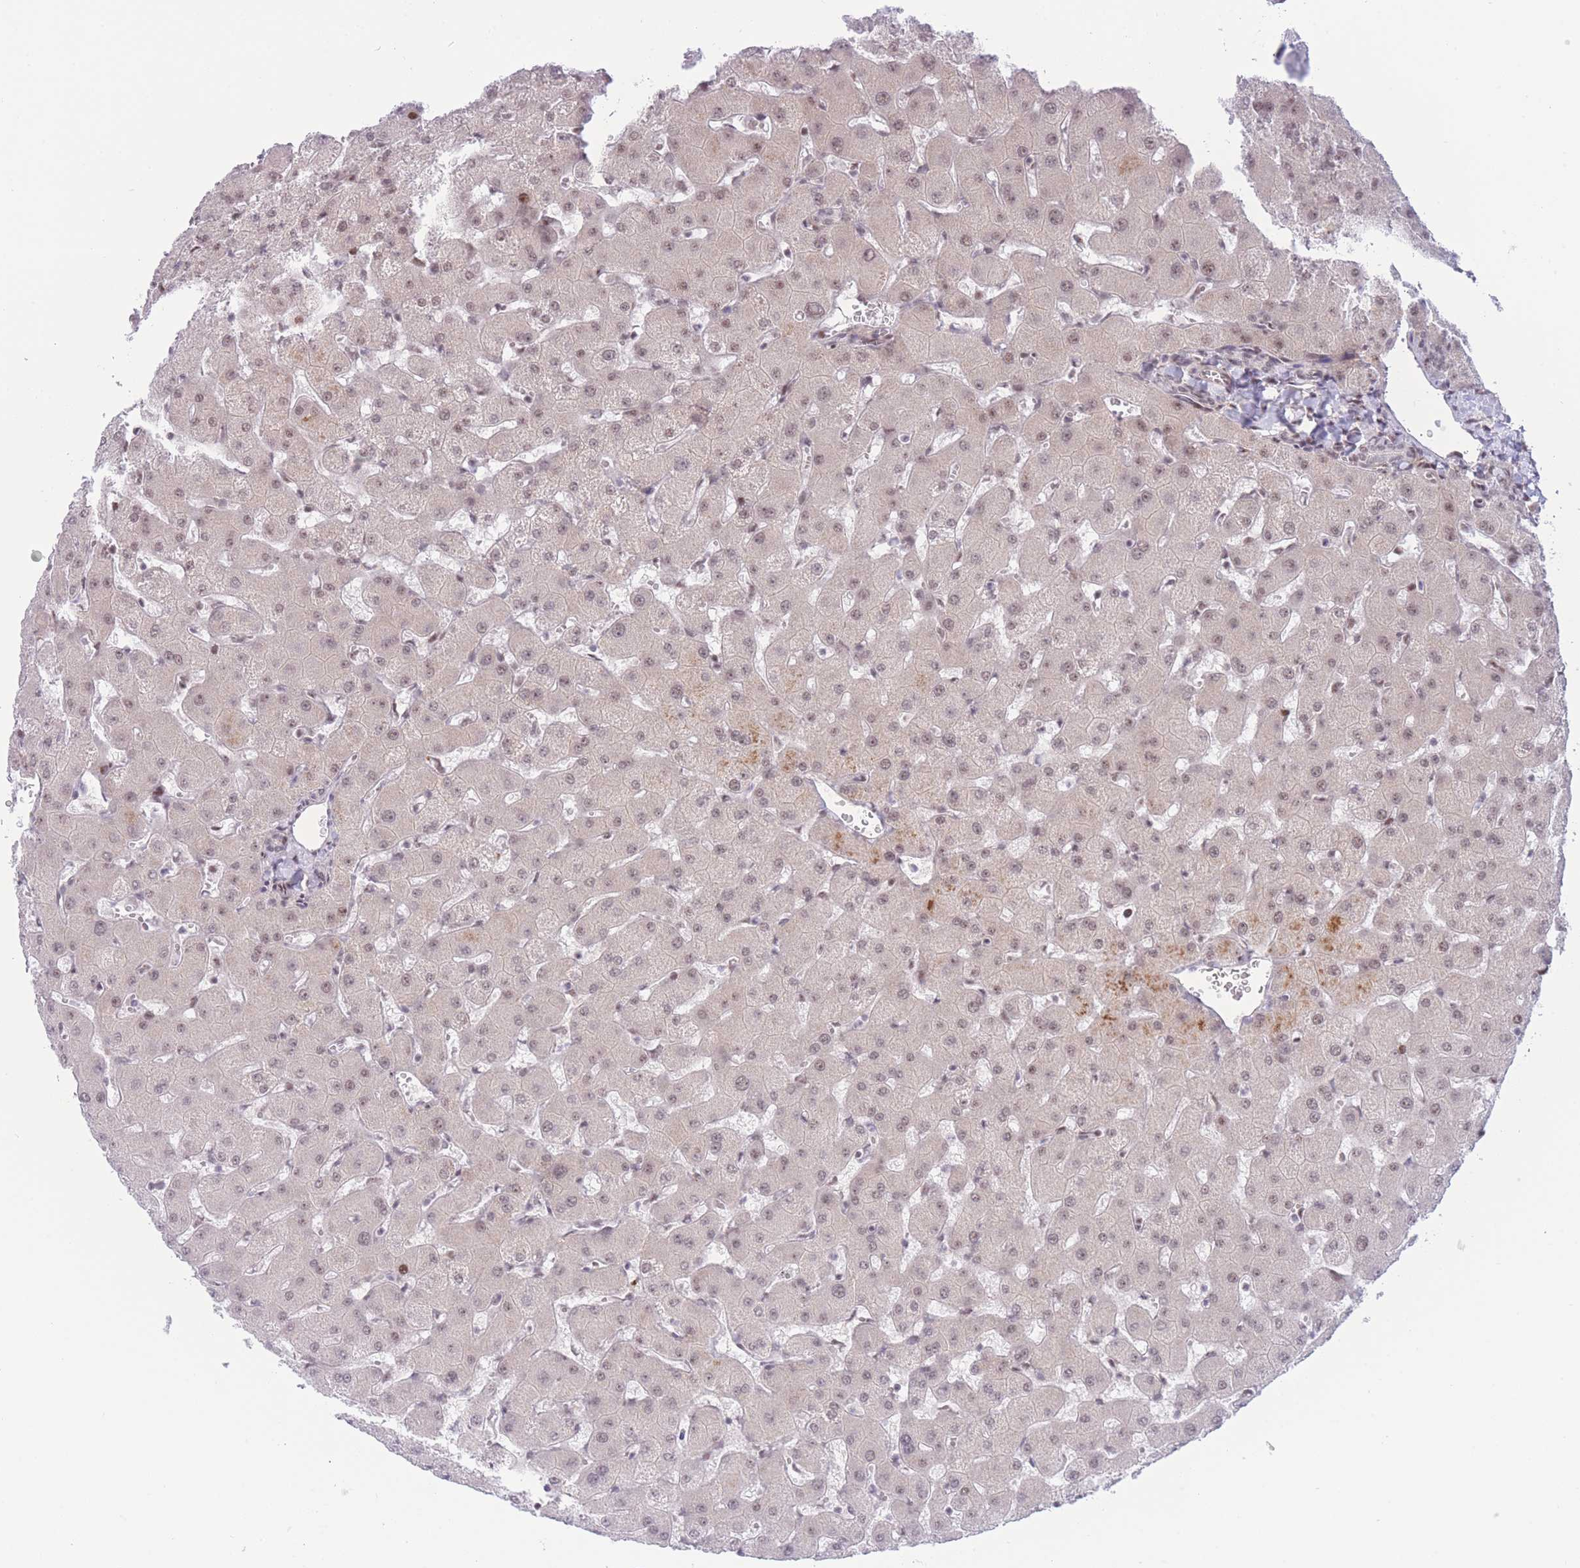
{"staining": {"intensity": "weak", "quantity": "<25%", "location": "nuclear"}, "tissue": "liver", "cell_type": "Cholangiocytes", "image_type": "normal", "snomed": [{"axis": "morphology", "description": "Normal tissue, NOS"}, {"axis": "topography", "description": "Liver"}], "caption": "The image displays no staining of cholangiocytes in unremarkable liver.", "gene": "PCIF1", "patient": {"sex": "female", "age": 63}}